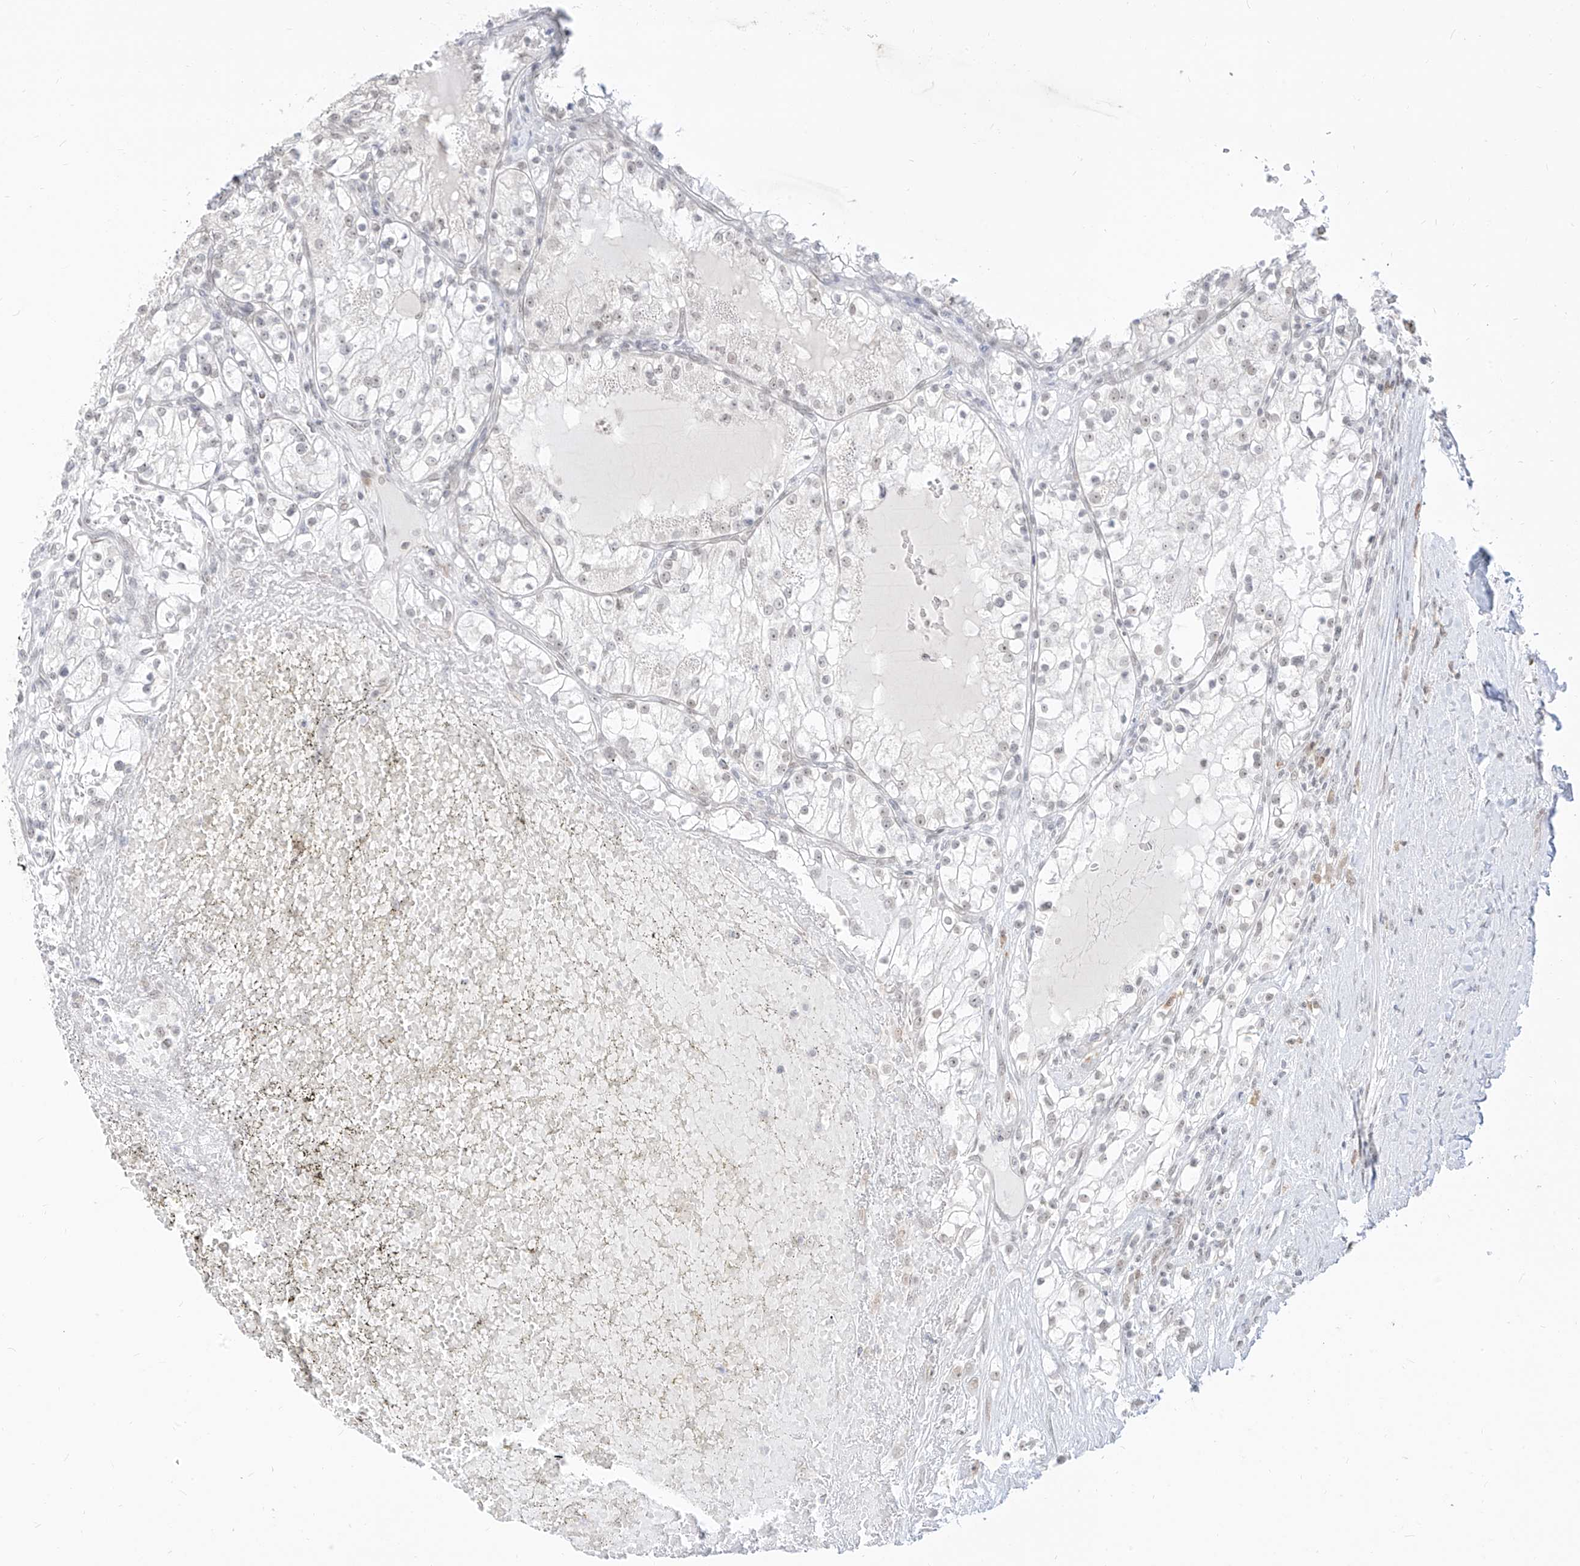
{"staining": {"intensity": "negative", "quantity": "none", "location": "none"}, "tissue": "renal cancer", "cell_type": "Tumor cells", "image_type": "cancer", "snomed": [{"axis": "morphology", "description": "Normal tissue, NOS"}, {"axis": "morphology", "description": "Adenocarcinoma, NOS"}, {"axis": "topography", "description": "Kidney"}], "caption": "Immunohistochemistry histopathology image of neoplastic tissue: adenocarcinoma (renal) stained with DAB (3,3'-diaminobenzidine) demonstrates no significant protein positivity in tumor cells. (DAB (3,3'-diaminobenzidine) immunohistochemistry, high magnification).", "gene": "SUPT5H", "patient": {"sex": "male", "age": 68}}